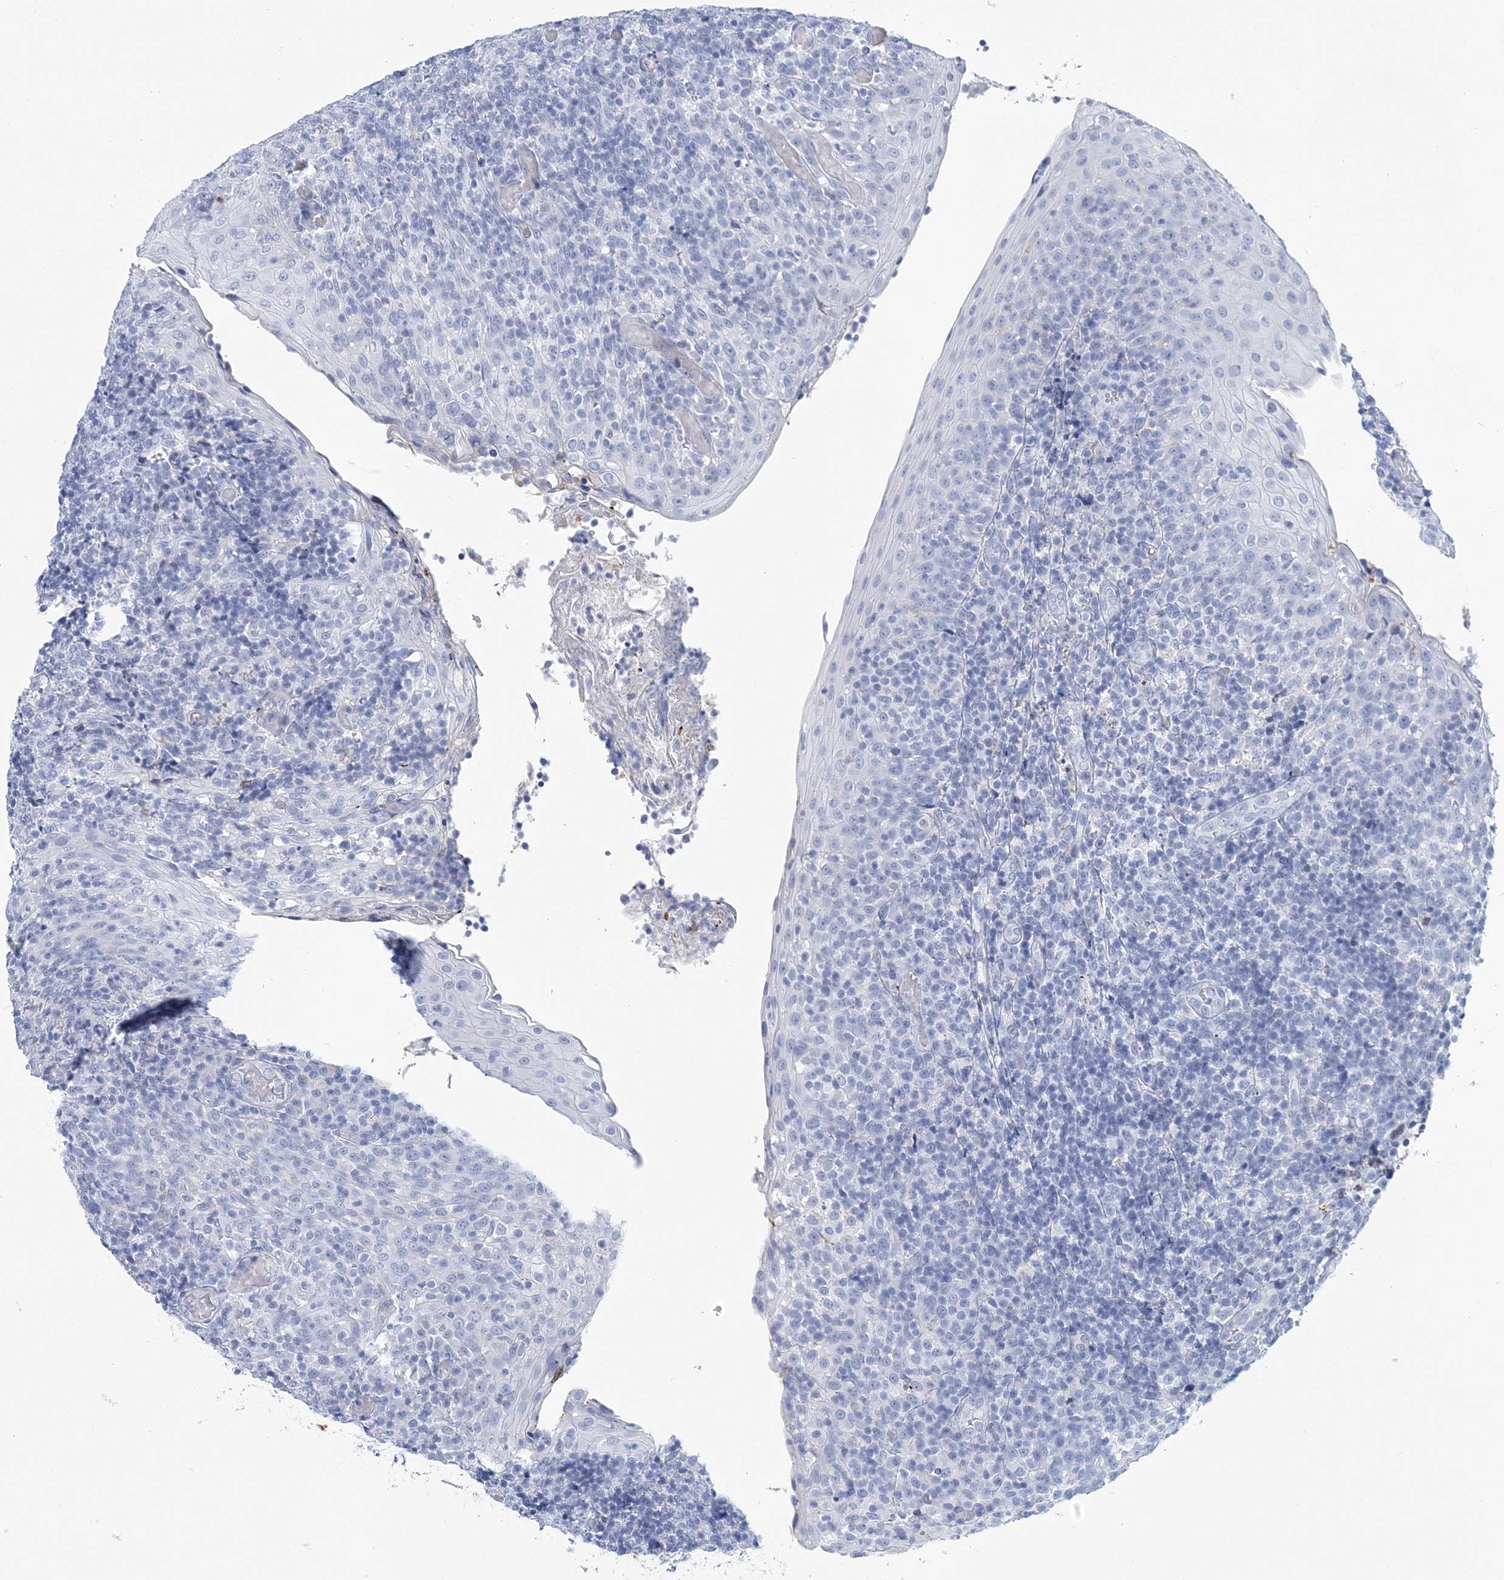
{"staining": {"intensity": "negative", "quantity": "none", "location": "none"}, "tissue": "tonsil", "cell_type": "Germinal center cells", "image_type": "normal", "snomed": [{"axis": "morphology", "description": "Normal tissue, NOS"}, {"axis": "topography", "description": "Tonsil"}], "caption": "Unremarkable tonsil was stained to show a protein in brown. There is no significant staining in germinal center cells. (Stains: DAB immunohistochemistry with hematoxylin counter stain, Microscopy: brightfield microscopy at high magnification).", "gene": "NKX6", "patient": {"sex": "female", "age": 19}}